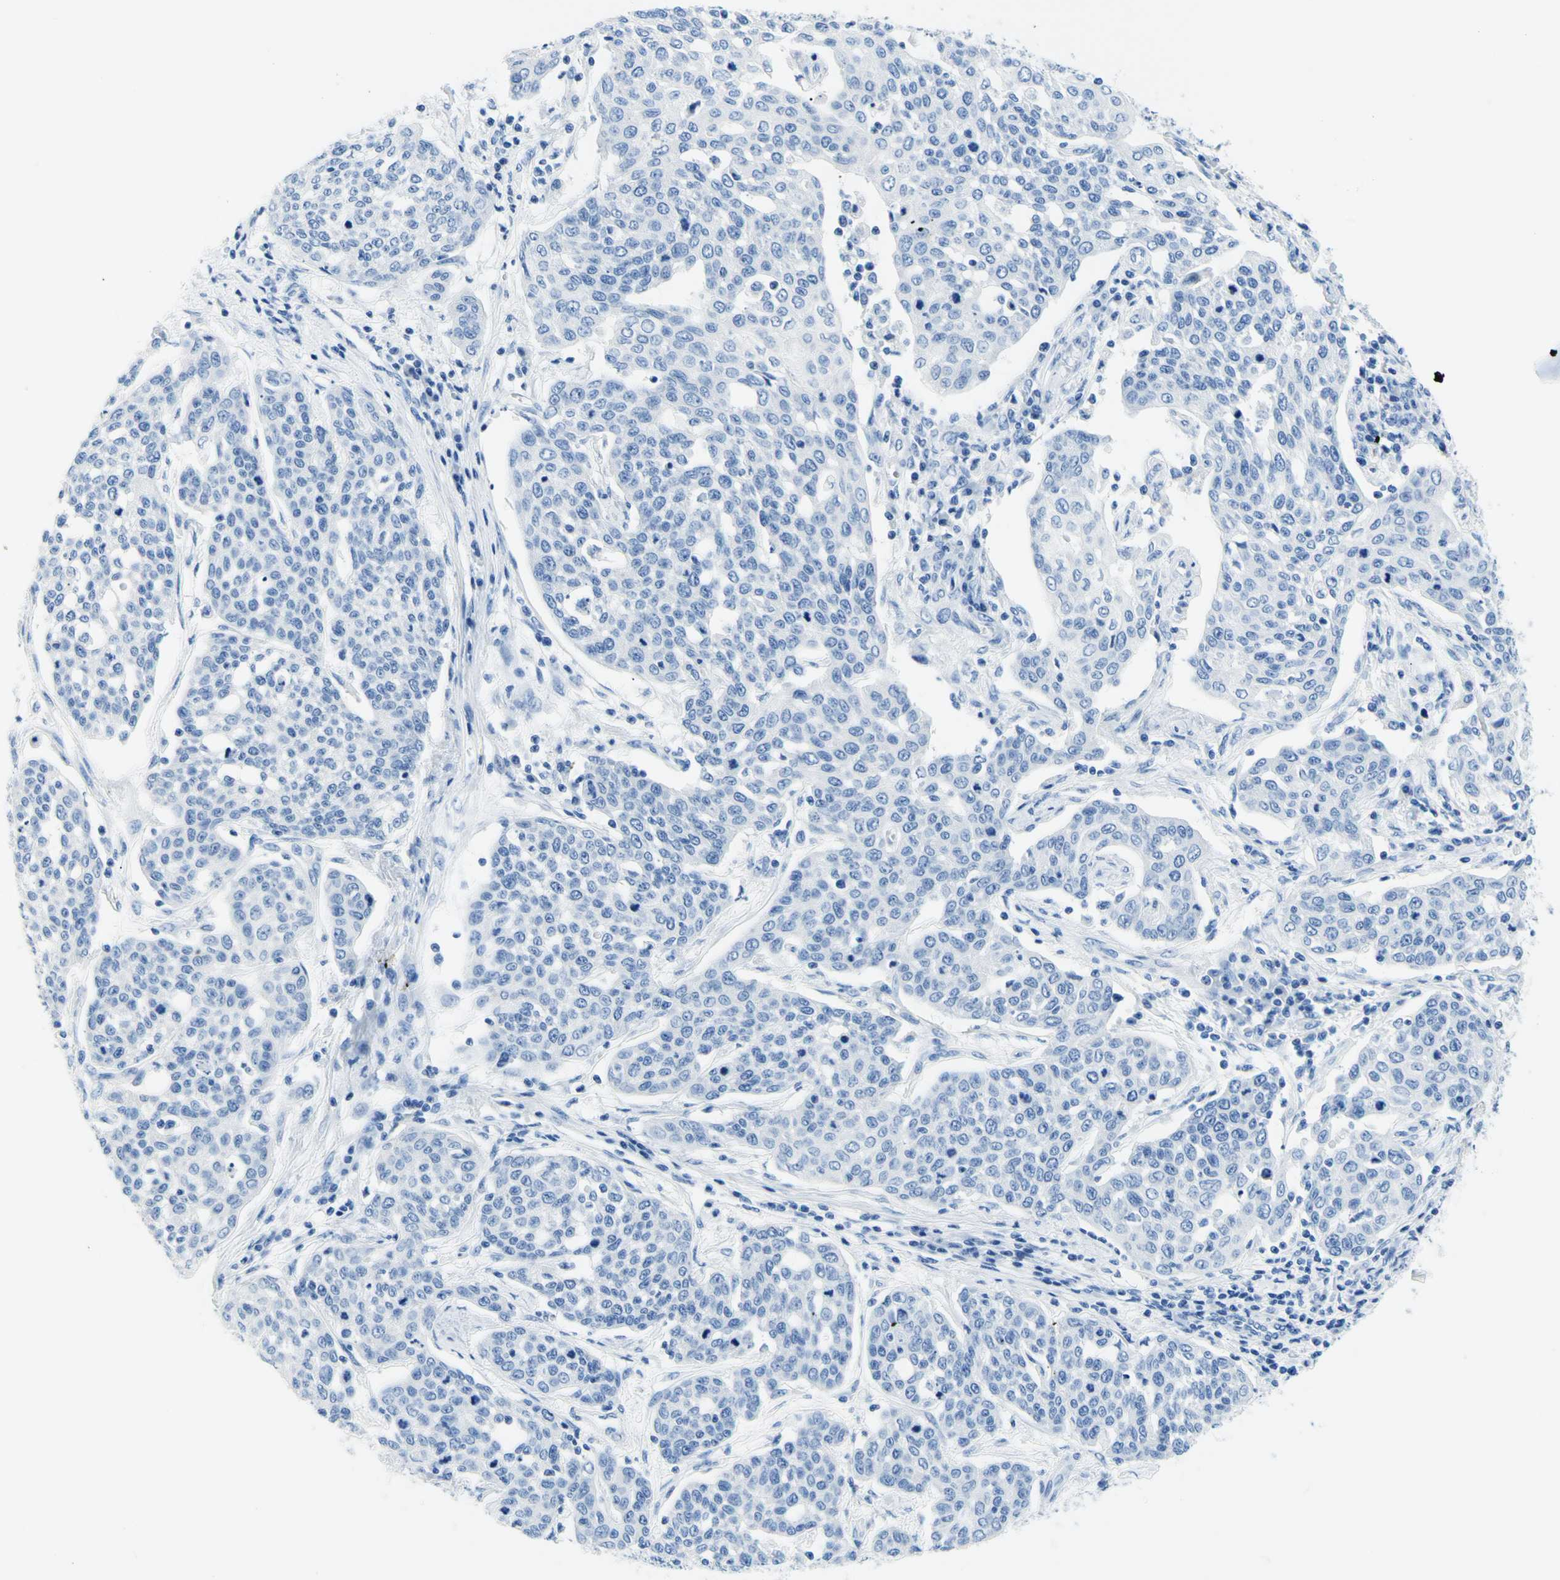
{"staining": {"intensity": "negative", "quantity": "none", "location": "none"}, "tissue": "cervical cancer", "cell_type": "Tumor cells", "image_type": "cancer", "snomed": [{"axis": "morphology", "description": "Squamous cell carcinoma, NOS"}, {"axis": "topography", "description": "Cervix"}], "caption": "High power microscopy photomicrograph of an IHC histopathology image of cervical cancer (squamous cell carcinoma), revealing no significant staining in tumor cells.", "gene": "MYH2", "patient": {"sex": "female", "age": 34}}